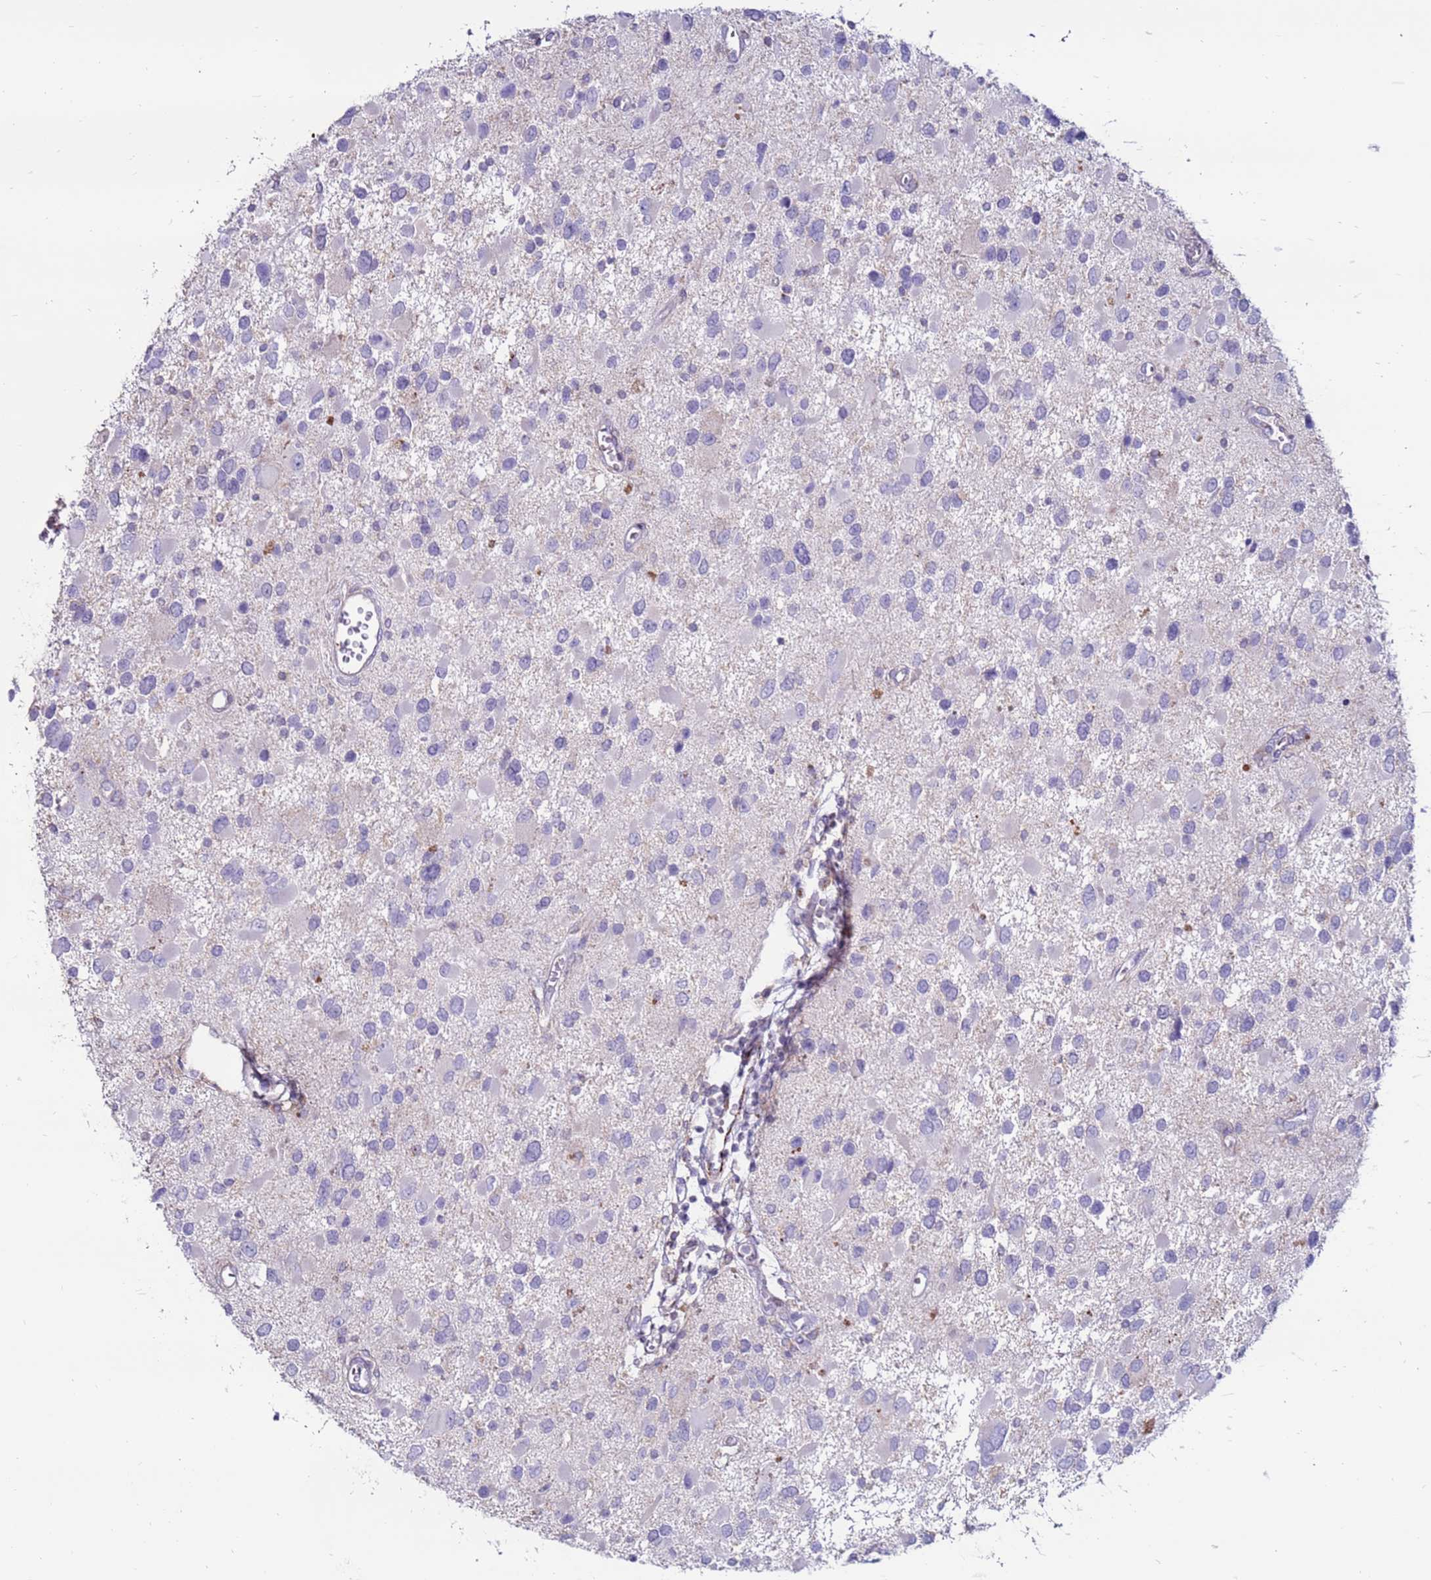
{"staining": {"intensity": "negative", "quantity": "none", "location": "none"}, "tissue": "glioma", "cell_type": "Tumor cells", "image_type": "cancer", "snomed": [{"axis": "morphology", "description": "Glioma, malignant, High grade"}, {"axis": "topography", "description": "Brain"}], "caption": "A histopathology image of malignant high-grade glioma stained for a protein demonstrates no brown staining in tumor cells. Nuclei are stained in blue.", "gene": "CLEC4M", "patient": {"sex": "male", "age": 53}}